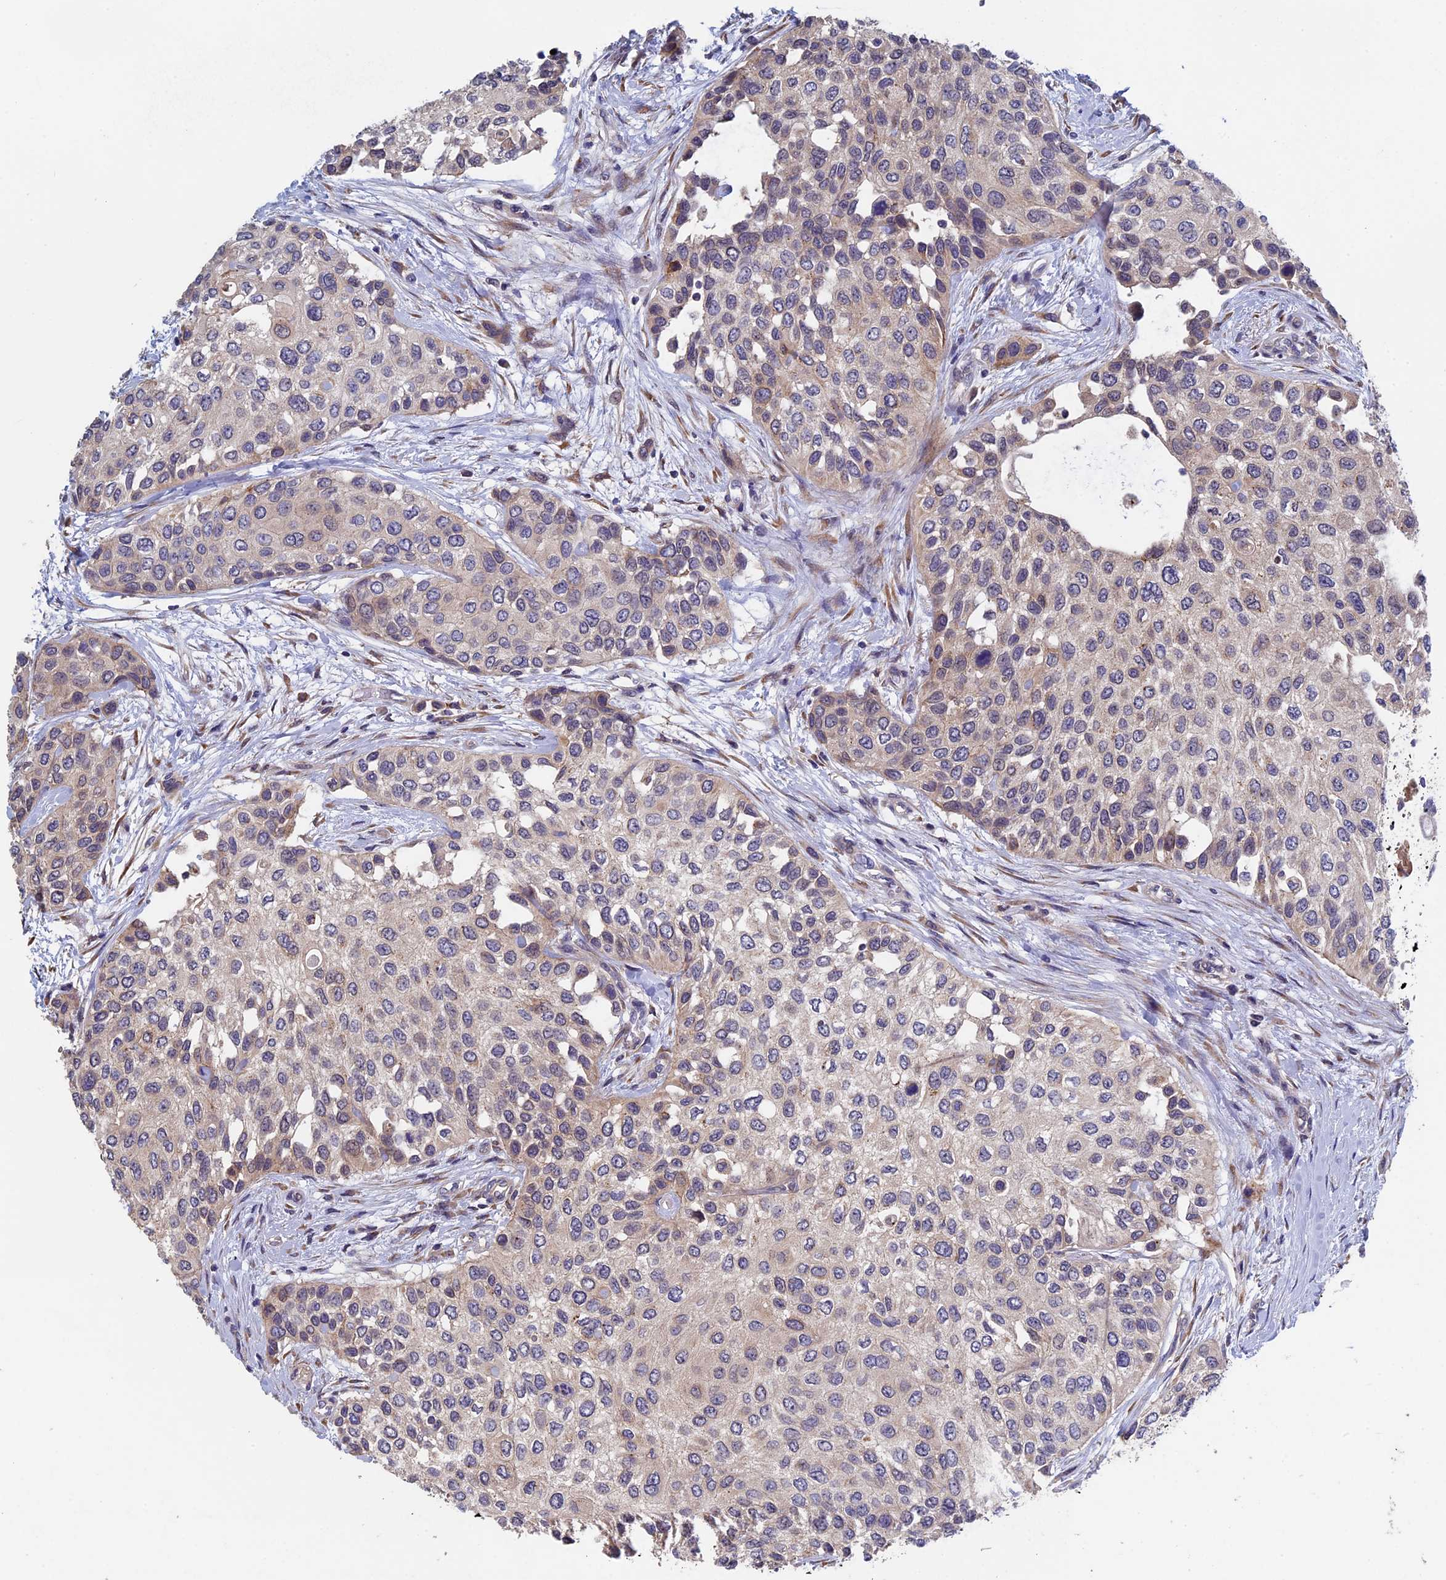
{"staining": {"intensity": "negative", "quantity": "none", "location": "none"}, "tissue": "urothelial cancer", "cell_type": "Tumor cells", "image_type": "cancer", "snomed": [{"axis": "morphology", "description": "Normal tissue, NOS"}, {"axis": "morphology", "description": "Urothelial carcinoma, High grade"}, {"axis": "topography", "description": "Vascular tissue"}, {"axis": "topography", "description": "Urinary bladder"}], "caption": "IHC micrograph of neoplastic tissue: high-grade urothelial carcinoma stained with DAB displays no significant protein positivity in tumor cells.", "gene": "LCMT1", "patient": {"sex": "female", "age": 56}}